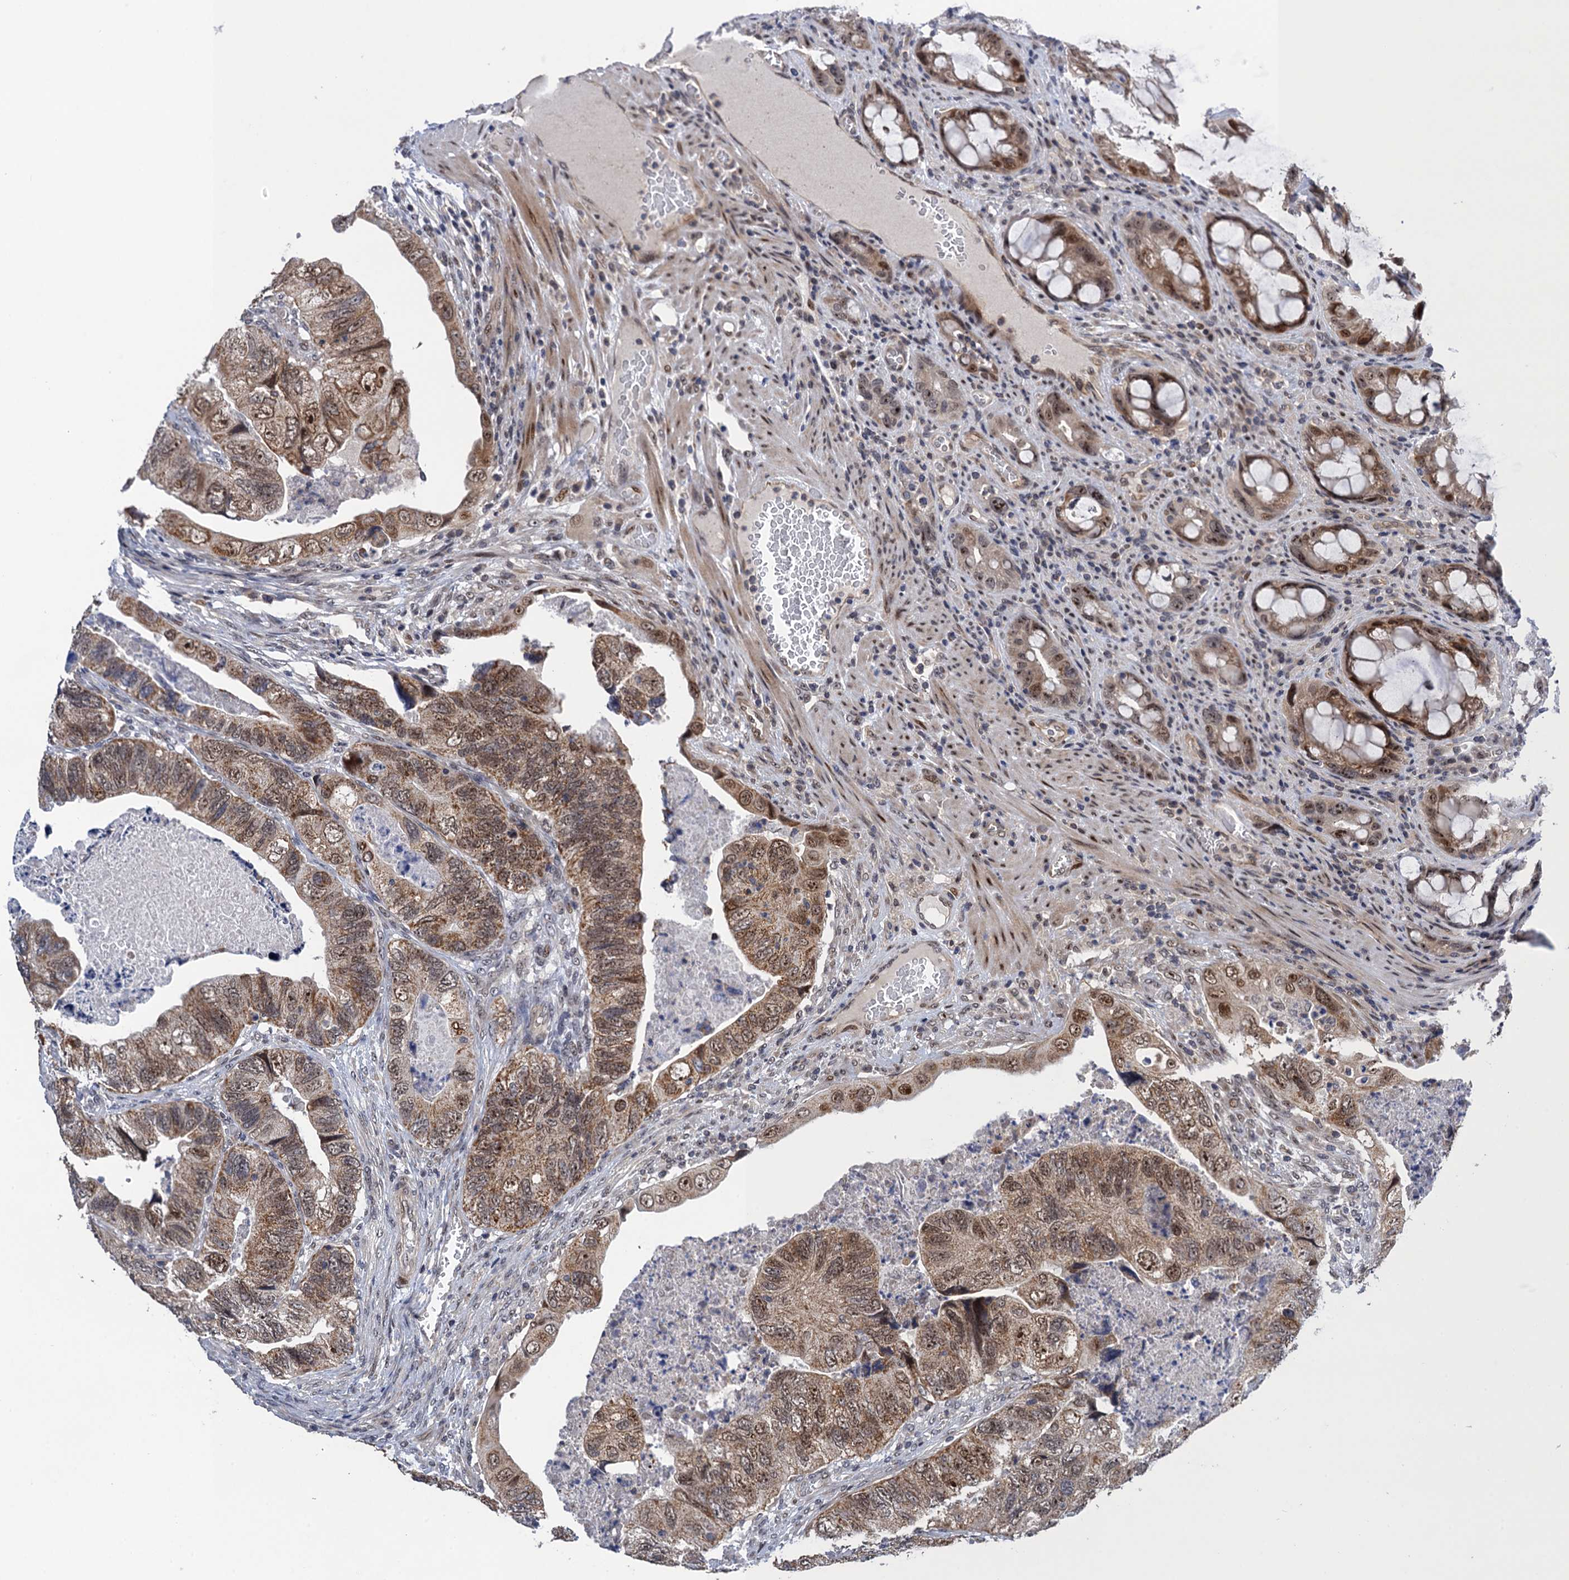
{"staining": {"intensity": "moderate", "quantity": ">75%", "location": "cytoplasmic/membranous,nuclear"}, "tissue": "colorectal cancer", "cell_type": "Tumor cells", "image_type": "cancer", "snomed": [{"axis": "morphology", "description": "Adenocarcinoma, NOS"}, {"axis": "topography", "description": "Rectum"}], "caption": "Colorectal cancer was stained to show a protein in brown. There is medium levels of moderate cytoplasmic/membranous and nuclear positivity in about >75% of tumor cells.", "gene": "ZAR1L", "patient": {"sex": "male", "age": 63}}